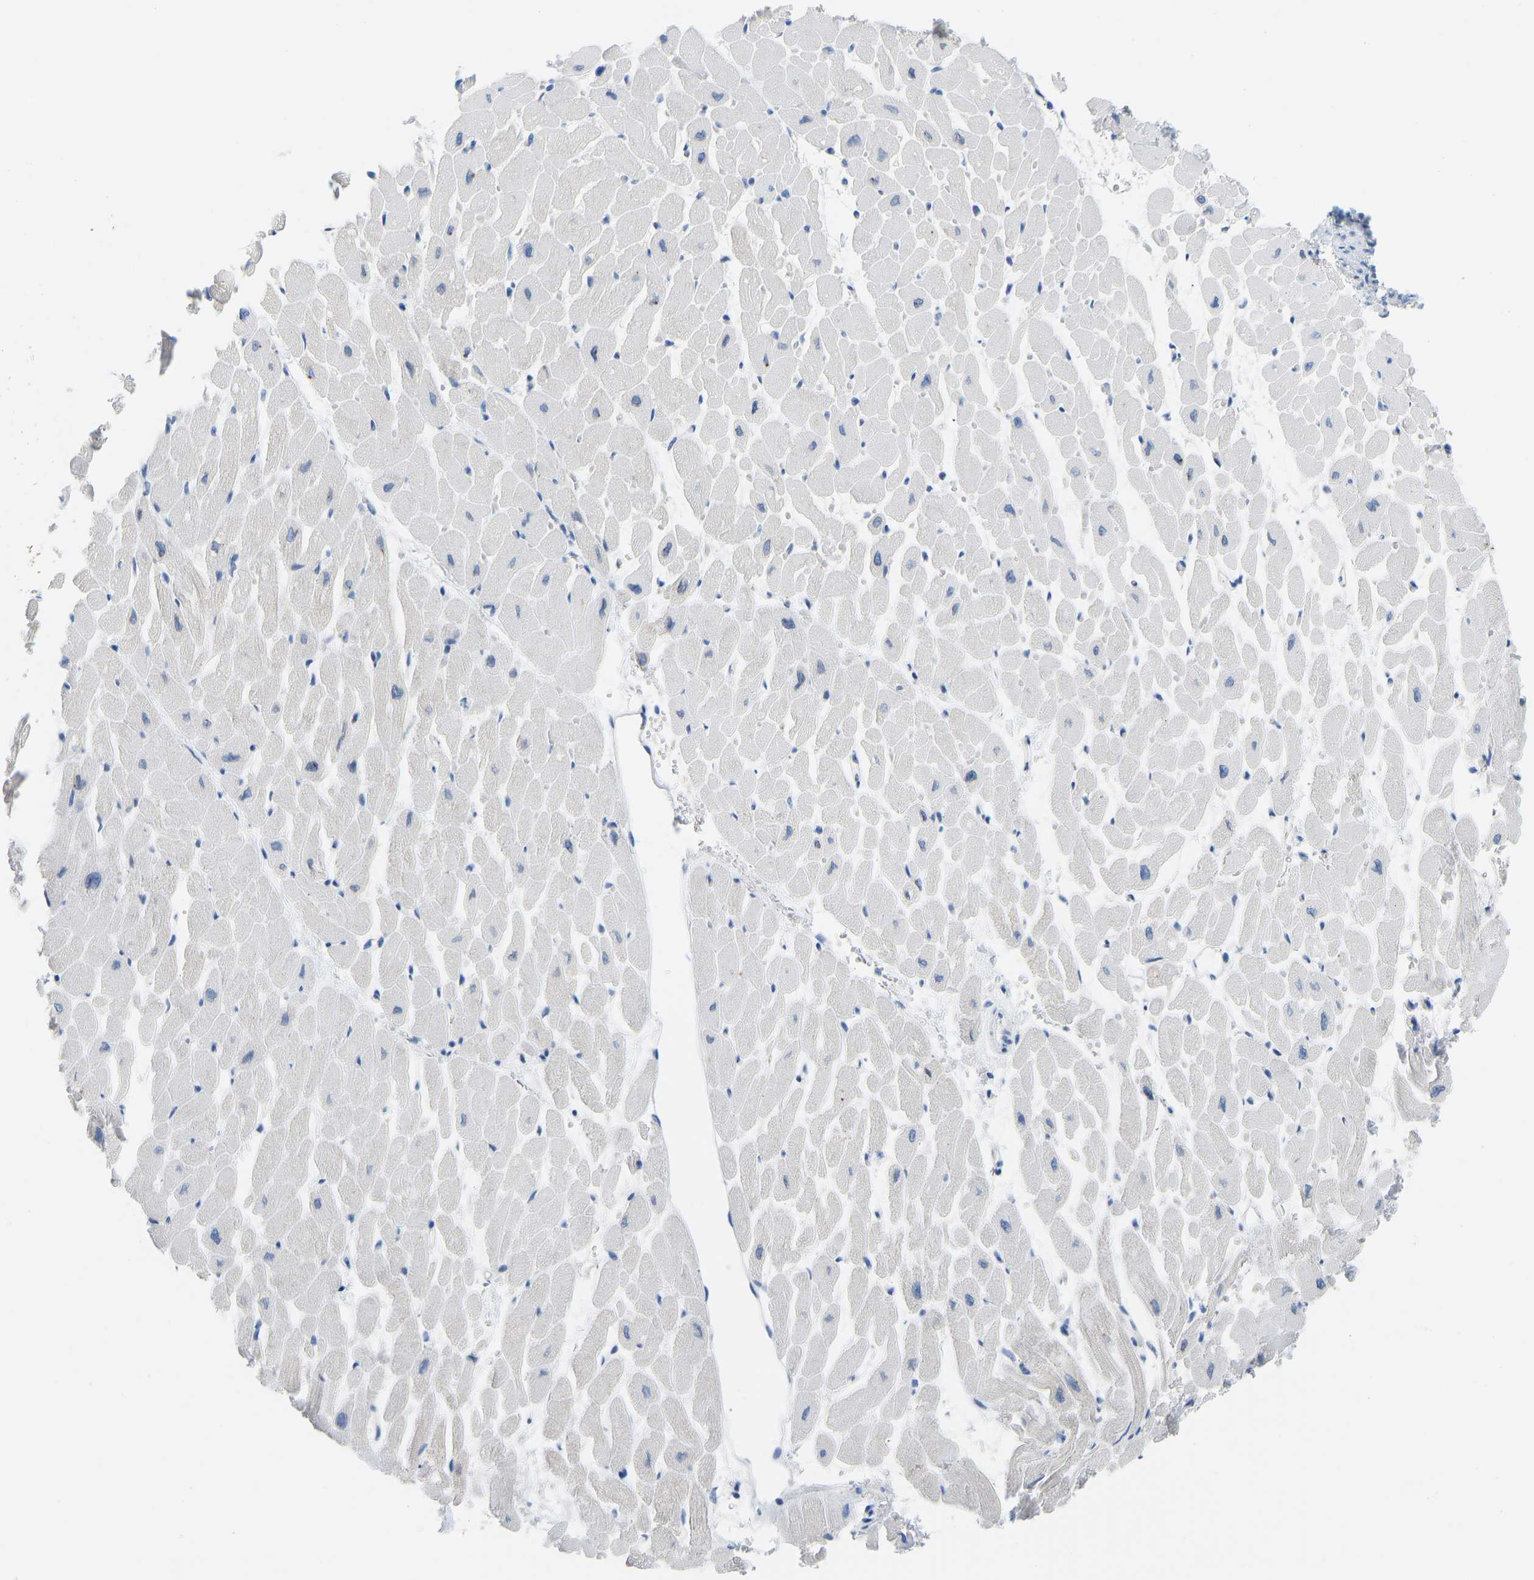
{"staining": {"intensity": "negative", "quantity": "none", "location": "none"}, "tissue": "heart muscle", "cell_type": "Cardiomyocytes", "image_type": "normal", "snomed": [{"axis": "morphology", "description": "Normal tissue, NOS"}, {"axis": "topography", "description": "Heart"}], "caption": "DAB immunohistochemical staining of unremarkable human heart muscle reveals no significant positivity in cardiomyocytes.", "gene": "VRK1", "patient": {"sex": "male", "age": 45}}